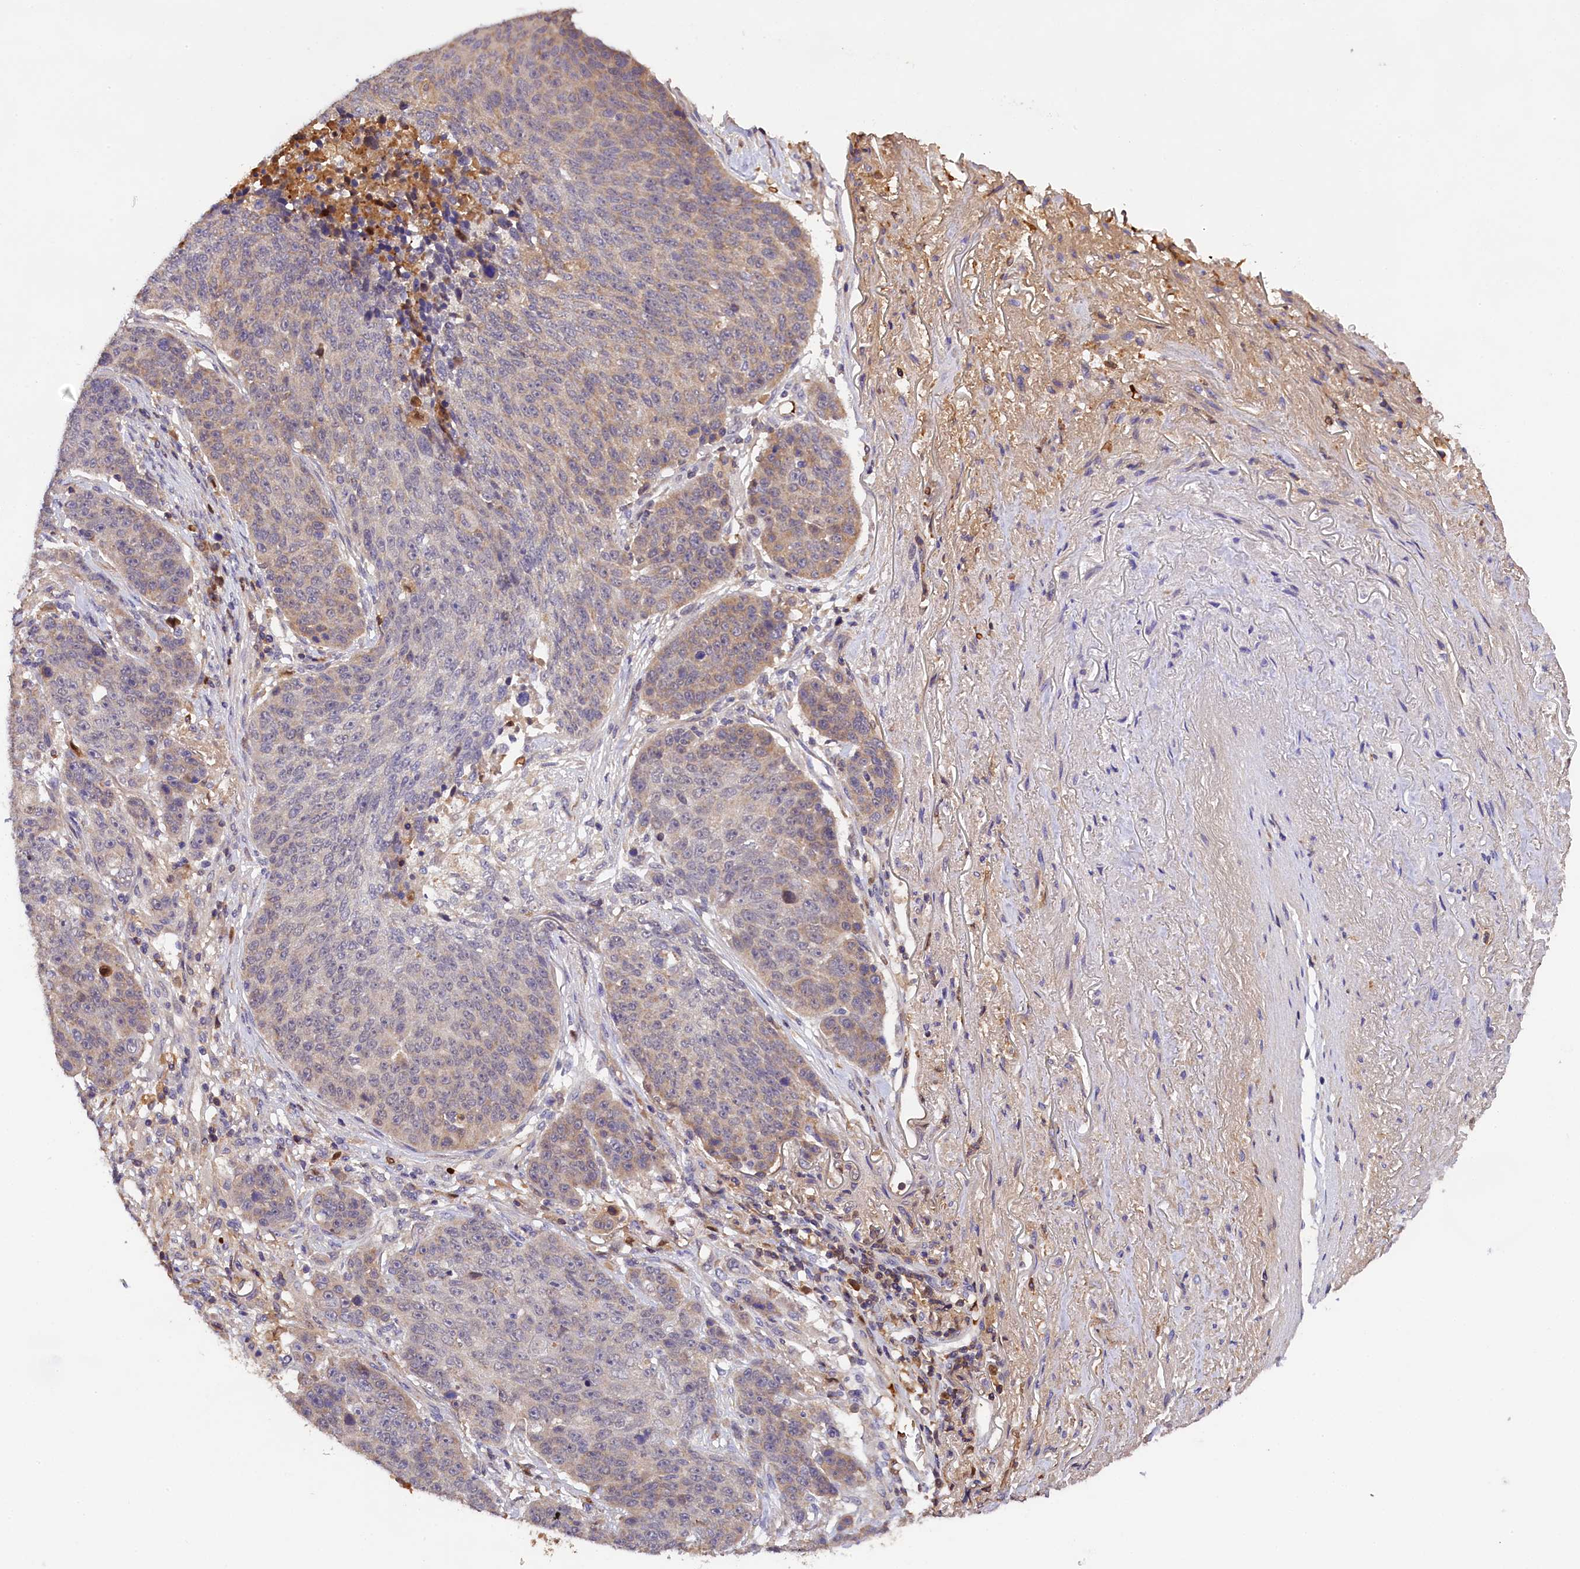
{"staining": {"intensity": "weak", "quantity": "<25%", "location": "cytoplasmic/membranous"}, "tissue": "lung cancer", "cell_type": "Tumor cells", "image_type": "cancer", "snomed": [{"axis": "morphology", "description": "Normal tissue, NOS"}, {"axis": "morphology", "description": "Squamous cell carcinoma, NOS"}, {"axis": "topography", "description": "Lymph node"}, {"axis": "topography", "description": "Lung"}], "caption": "There is no significant staining in tumor cells of lung squamous cell carcinoma.", "gene": "PHAF1", "patient": {"sex": "male", "age": 66}}